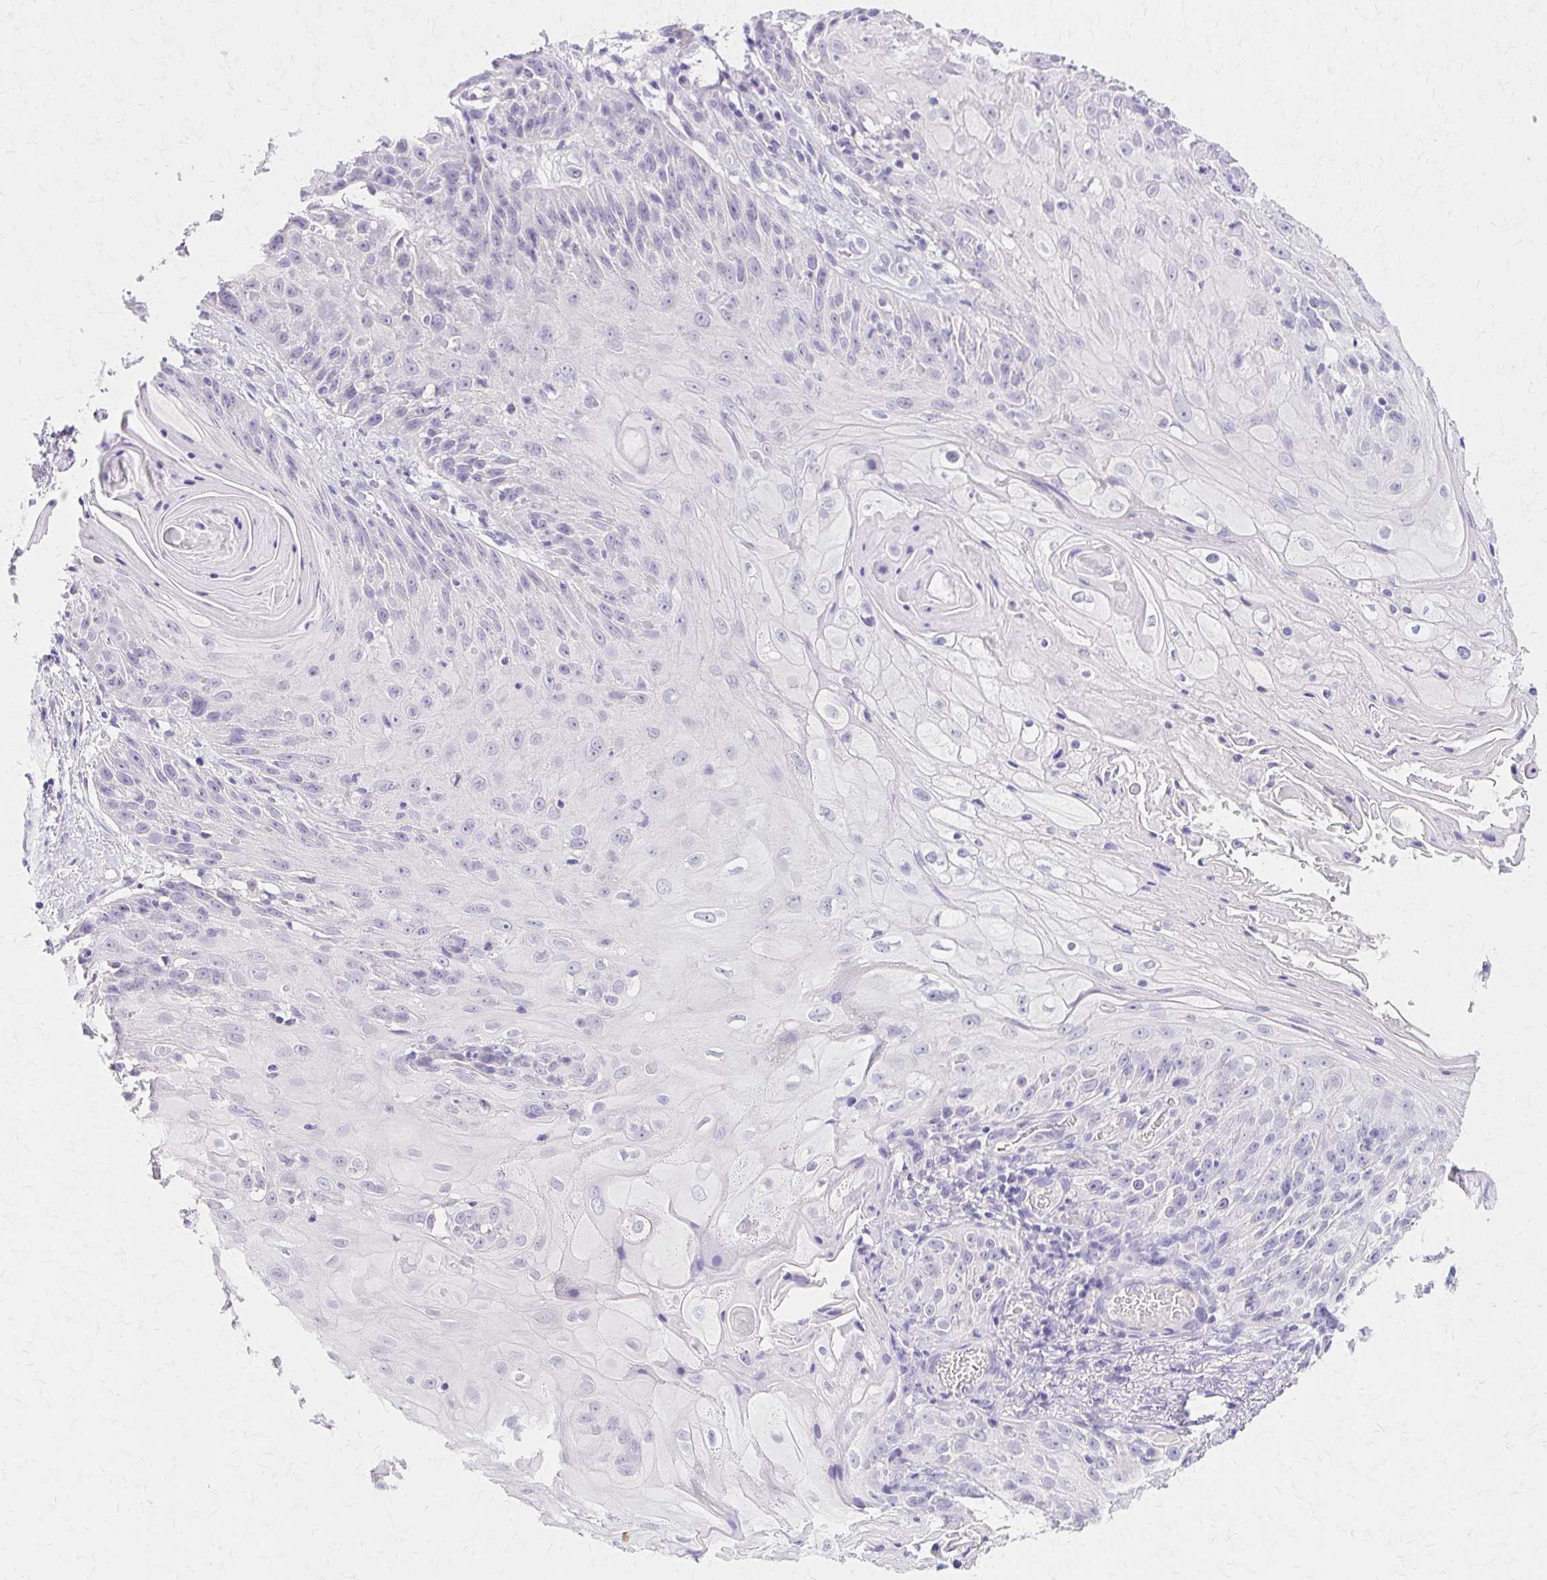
{"staining": {"intensity": "negative", "quantity": "none", "location": "none"}, "tissue": "skin cancer", "cell_type": "Tumor cells", "image_type": "cancer", "snomed": [{"axis": "morphology", "description": "Squamous cell carcinoma, NOS"}, {"axis": "topography", "description": "Skin"}, {"axis": "topography", "description": "Vulva"}], "caption": "IHC image of neoplastic tissue: human squamous cell carcinoma (skin) stained with DAB displays no significant protein staining in tumor cells.", "gene": "AZGP1", "patient": {"sex": "female", "age": 76}}